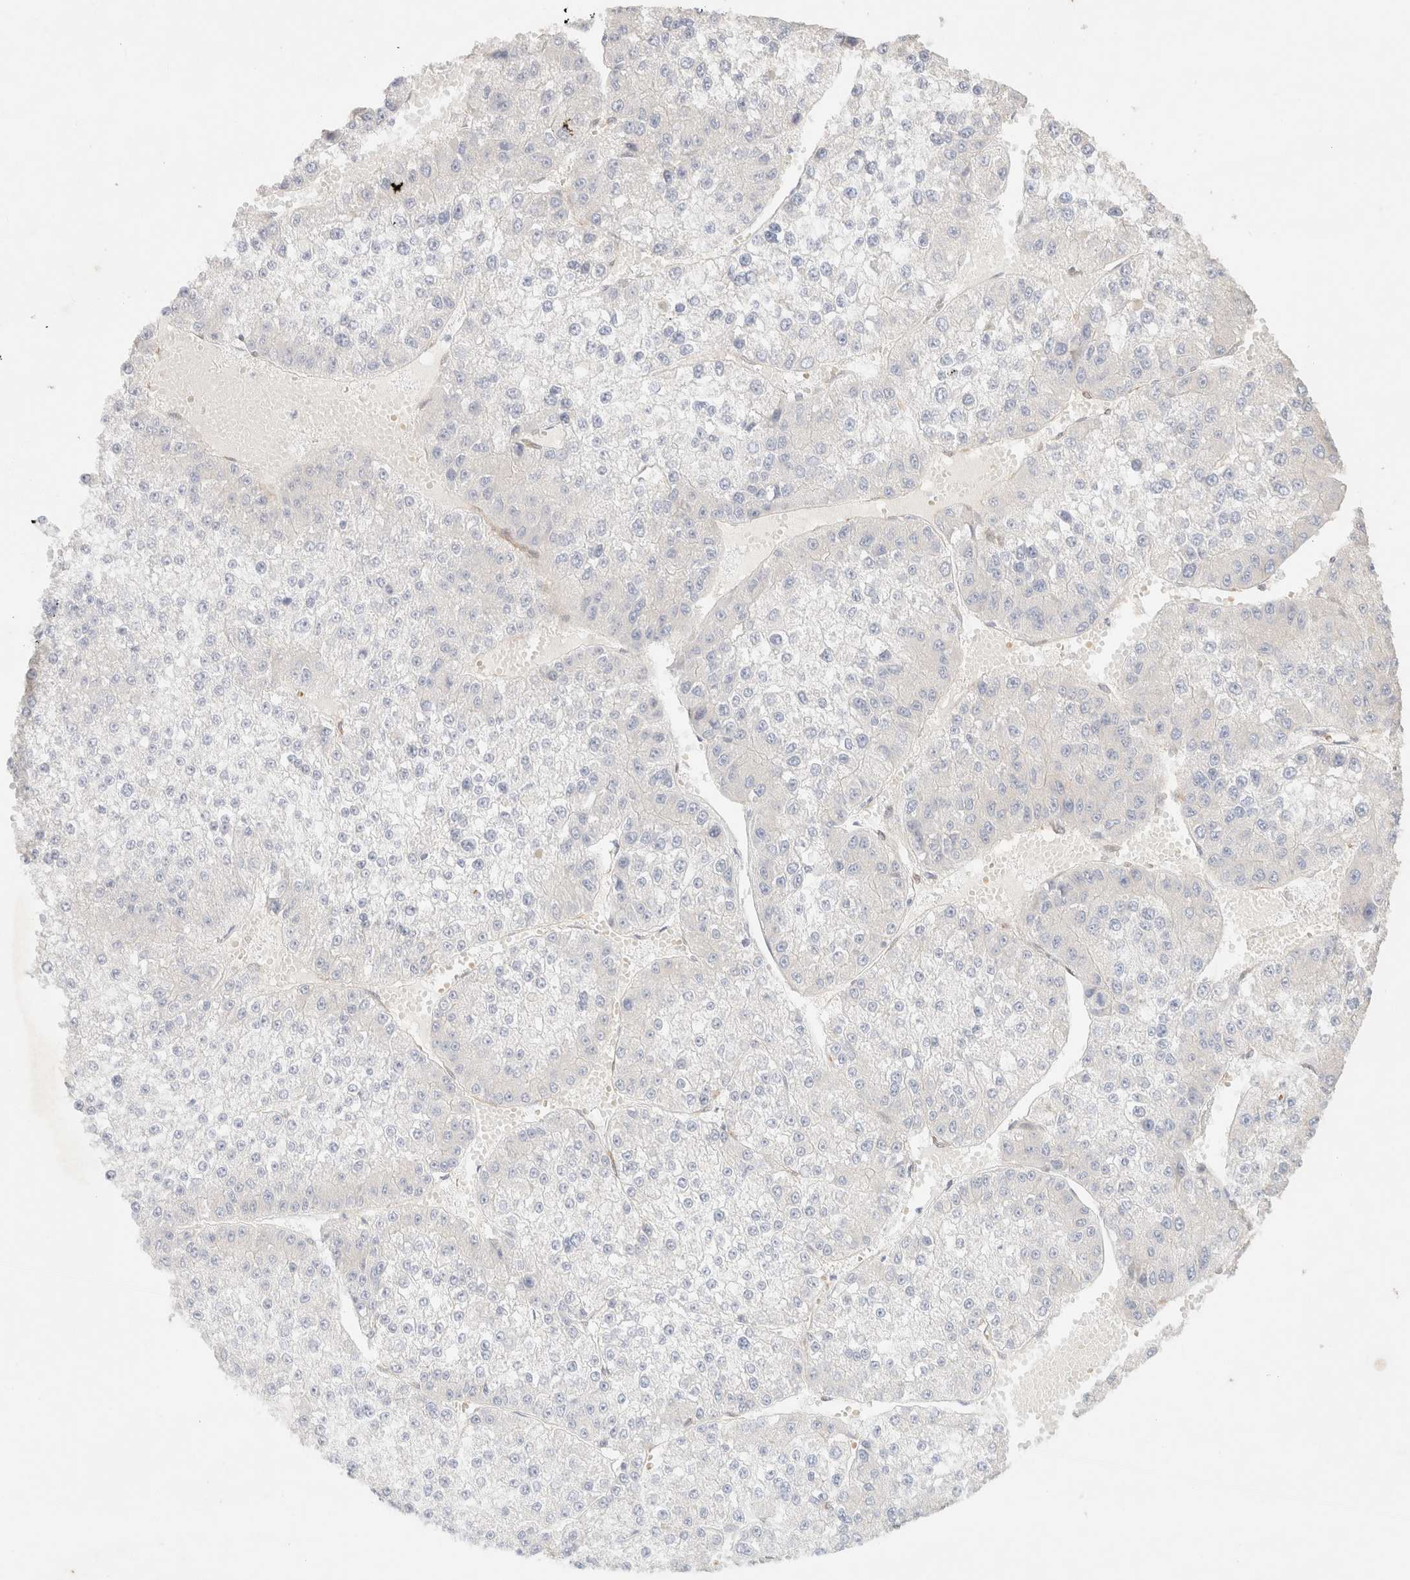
{"staining": {"intensity": "negative", "quantity": "none", "location": "none"}, "tissue": "liver cancer", "cell_type": "Tumor cells", "image_type": "cancer", "snomed": [{"axis": "morphology", "description": "Carcinoma, Hepatocellular, NOS"}, {"axis": "topography", "description": "Liver"}], "caption": "This is an immunohistochemistry (IHC) histopathology image of human liver hepatocellular carcinoma. There is no expression in tumor cells.", "gene": "CSNK1E", "patient": {"sex": "female", "age": 73}}